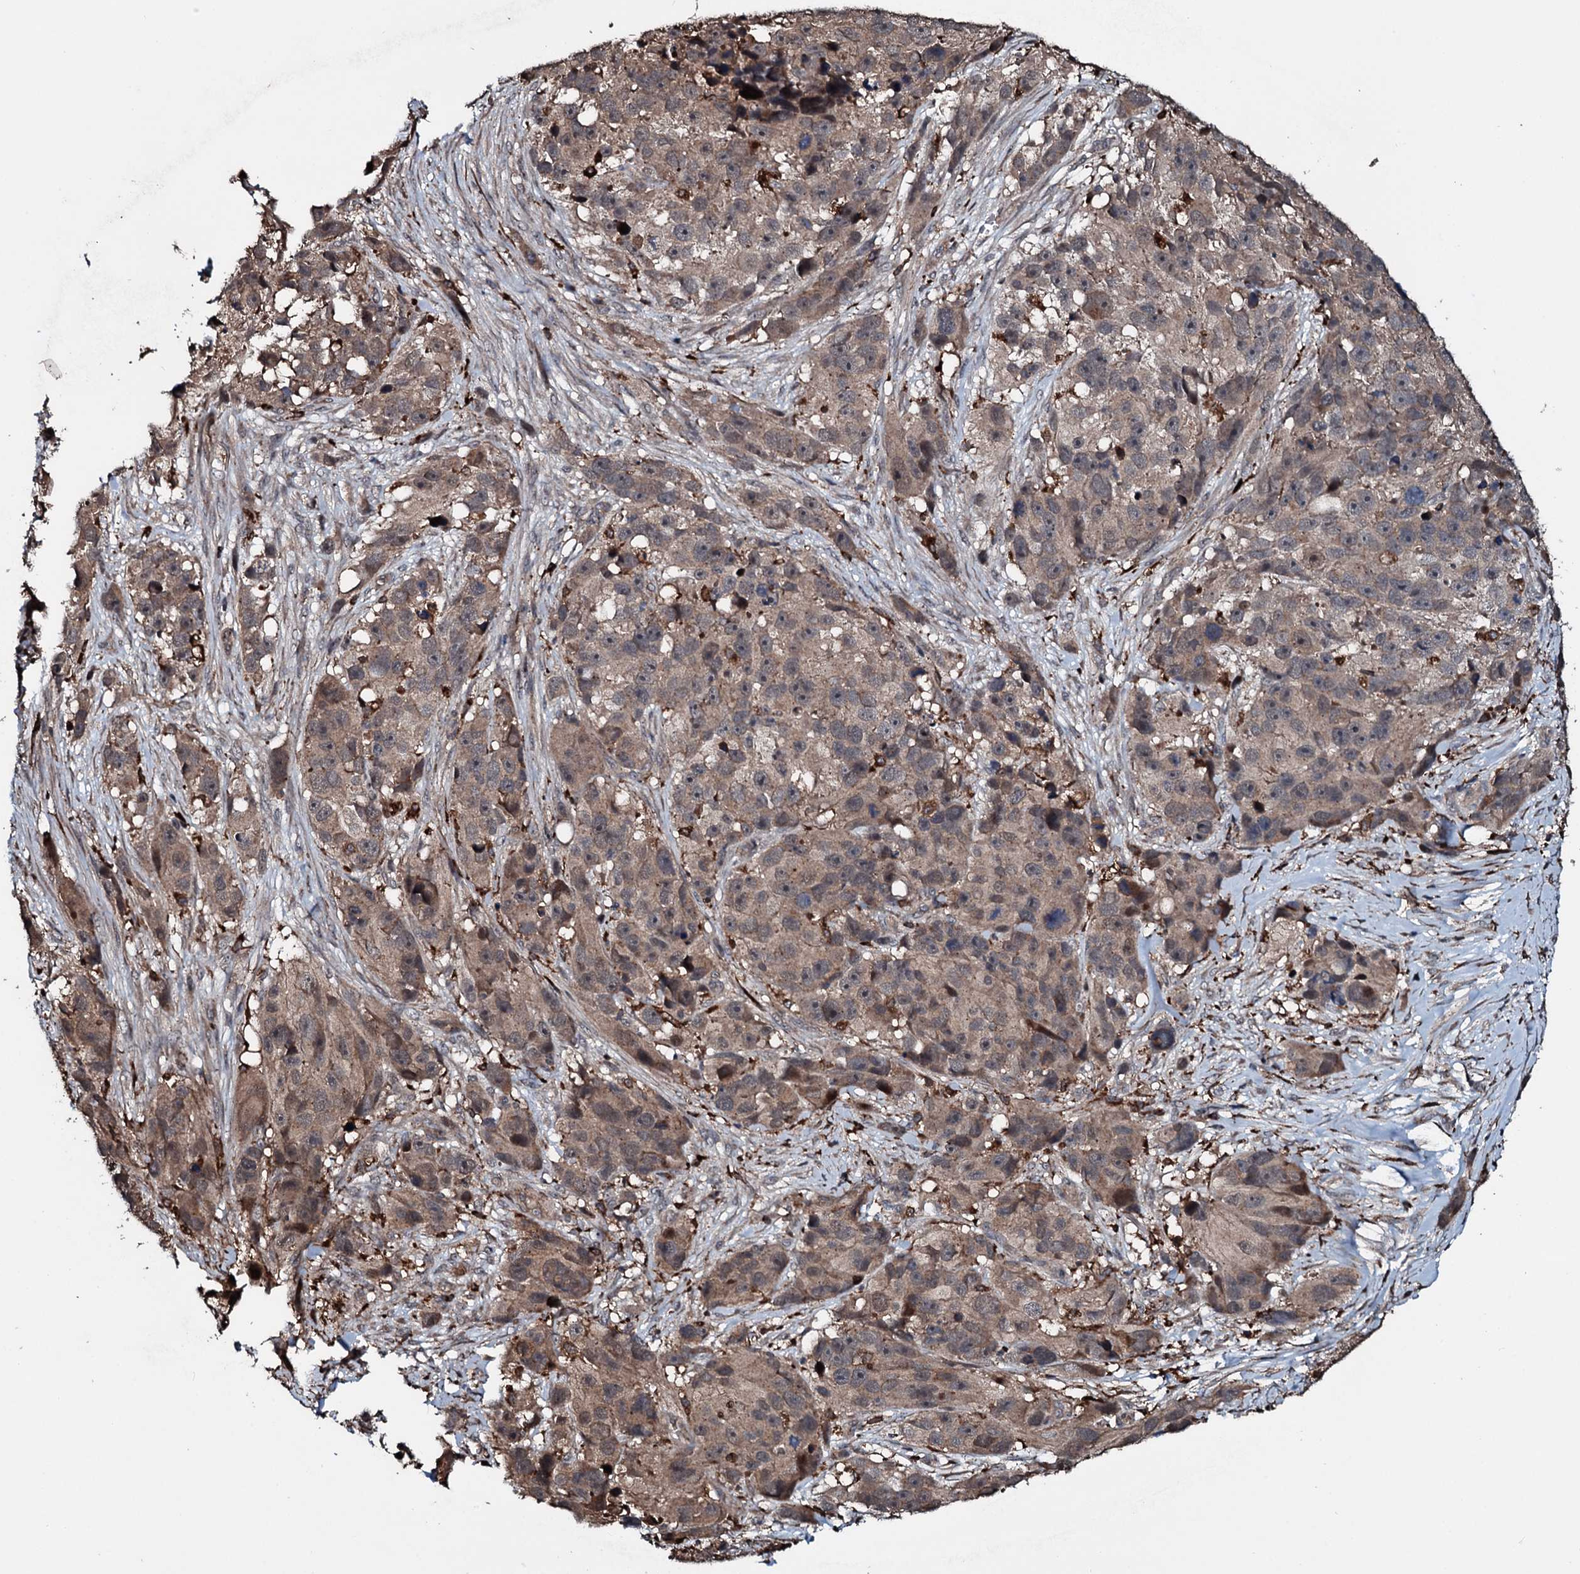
{"staining": {"intensity": "weak", "quantity": ">75%", "location": "cytoplasmic/membranous,nuclear"}, "tissue": "melanoma", "cell_type": "Tumor cells", "image_type": "cancer", "snomed": [{"axis": "morphology", "description": "Malignant melanoma, NOS"}, {"axis": "topography", "description": "Skin"}], "caption": "Immunohistochemical staining of malignant melanoma displays weak cytoplasmic/membranous and nuclear protein positivity in about >75% of tumor cells.", "gene": "TPGS2", "patient": {"sex": "male", "age": 84}}